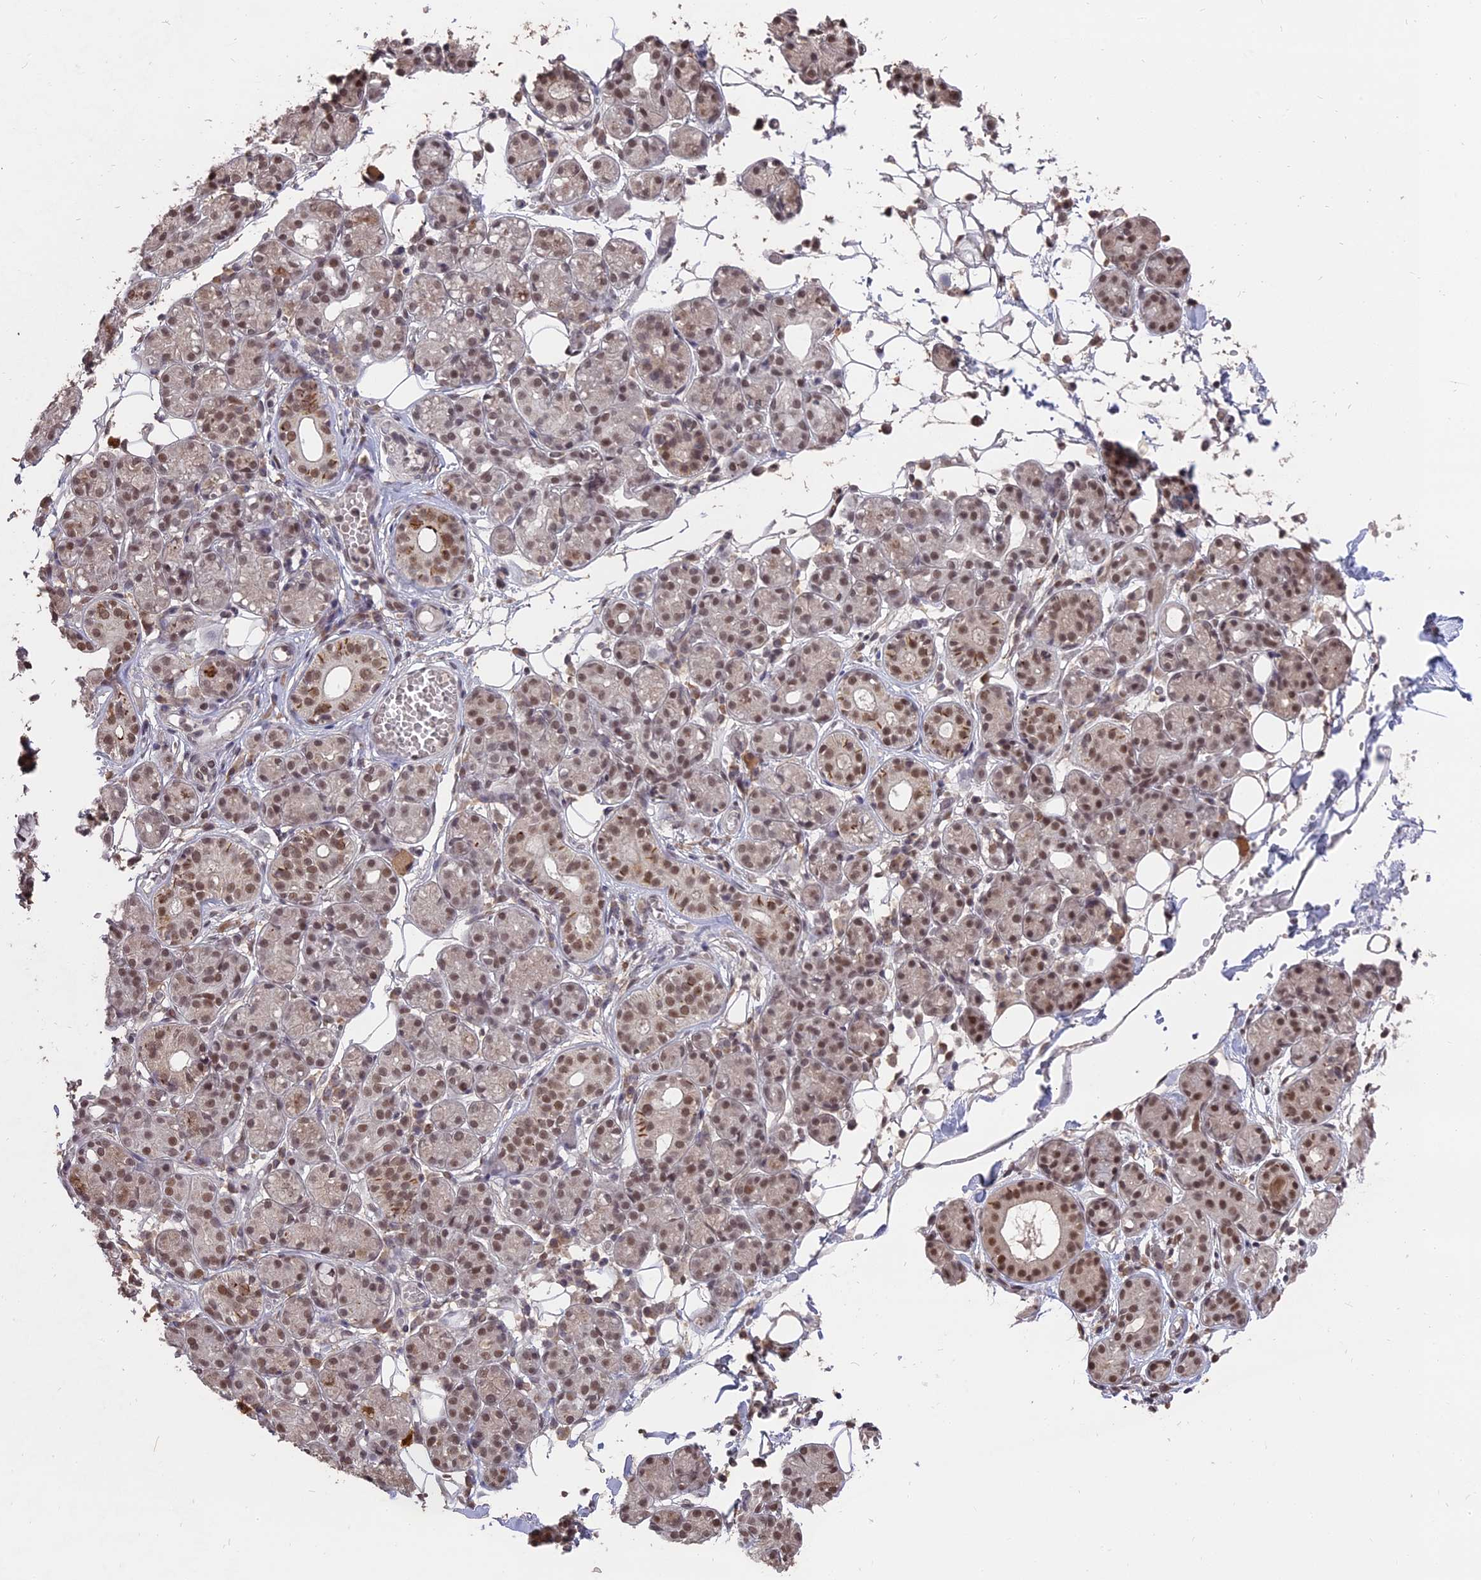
{"staining": {"intensity": "moderate", "quantity": ">75%", "location": "cytoplasmic/membranous,nuclear"}, "tissue": "salivary gland", "cell_type": "Glandular cells", "image_type": "normal", "snomed": [{"axis": "morphology", "description": "Normal tissue, NOS"}, {"axis": "topography", "description": "Salivary gland"}], "caption": "IHC image of unremarkable salivary gland stained for a protein (brown), which displays medium levels of moderate cytoplasmic/membranous,nuclear staining in approximately >75% of glandular cells.", "gene": "NR1H3", "patient": {"sex": "male", "age": 63}}